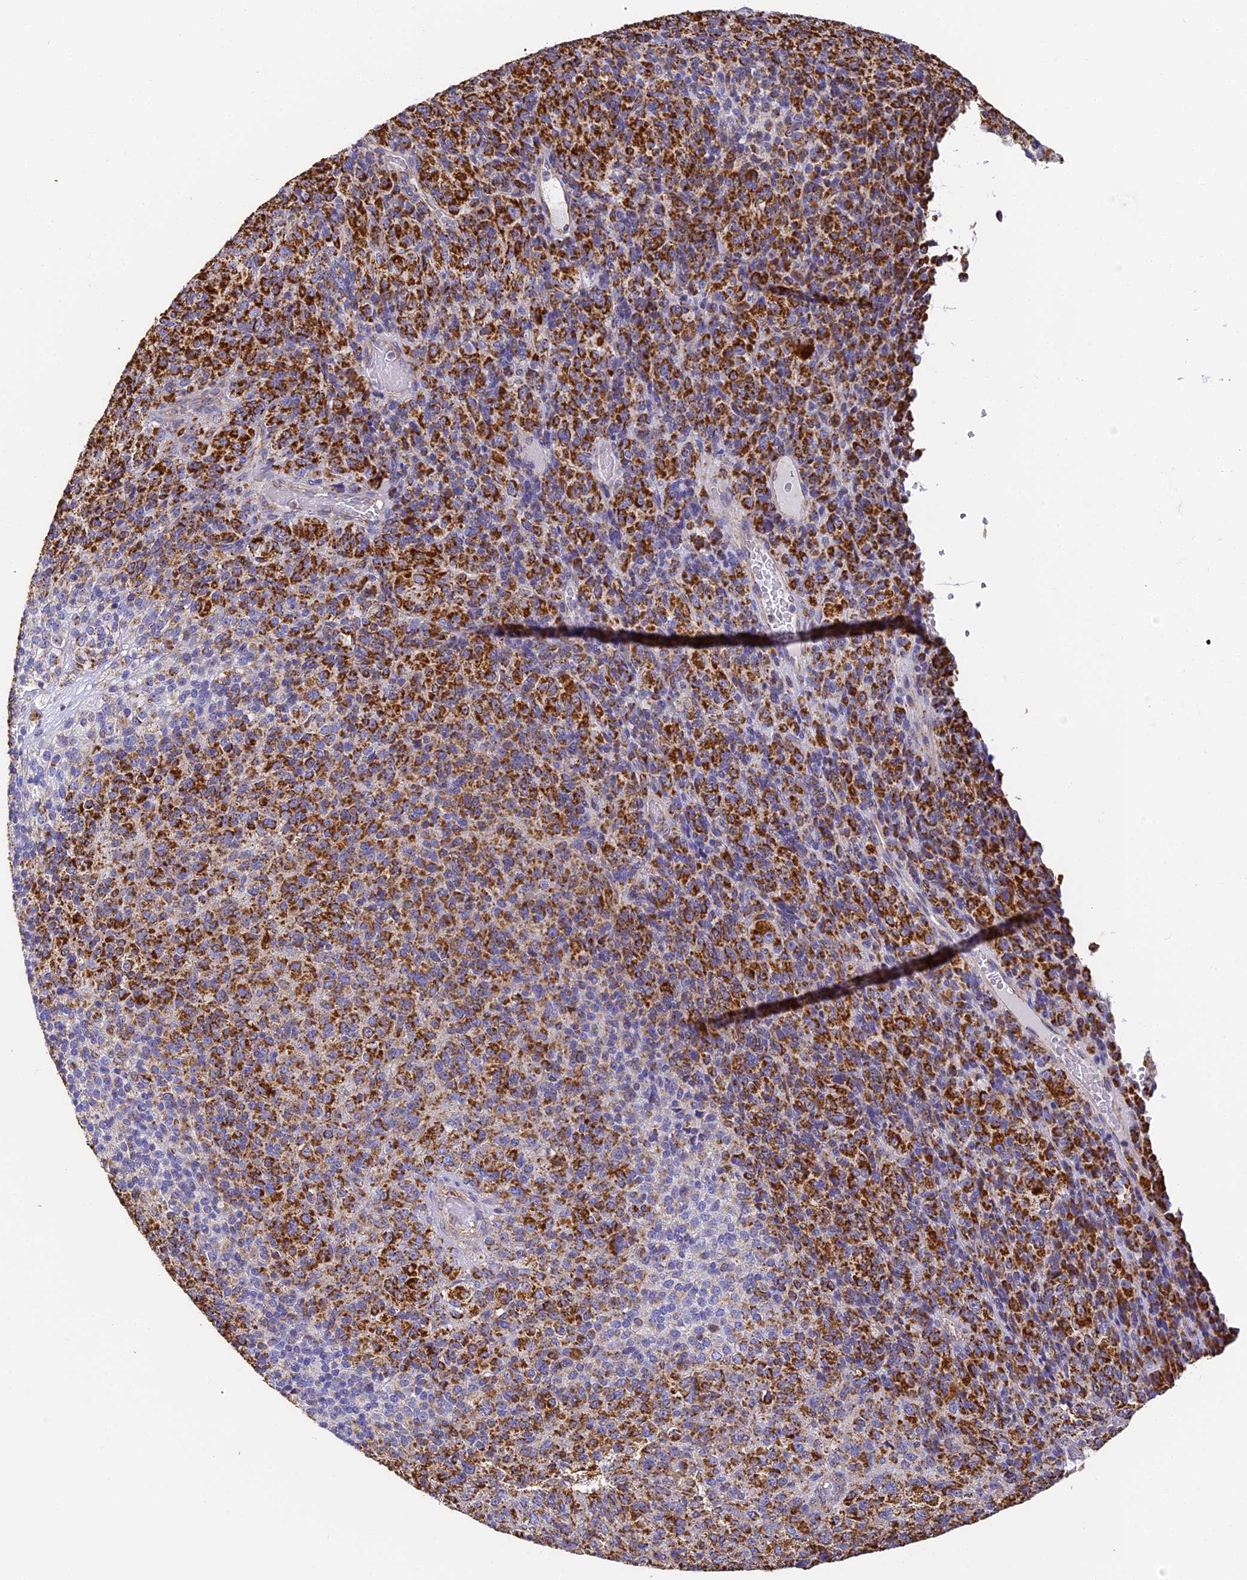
{"staining": {"intensity": "strong", "quantity": ">75%", "location": "cytoplasmic/membranous"}, "tissue": "melanoma", "cell_type": "Tumor cells", "image_type": "cancer", "snomed": [{"axis": "morphology", "description": "Malignant melanoma, Metastatic site"}, {"axis": "topography", "description": "Brain"}], "caption": "Approximately >75% of tumor cells in malignant melanoma (metastatic site) show strong cytoplasmic/membranous protein staining as visualized by brown immunohistochemical staining.", "gene": "COX6C", "patient": {"sex": "female", "age": 56}}